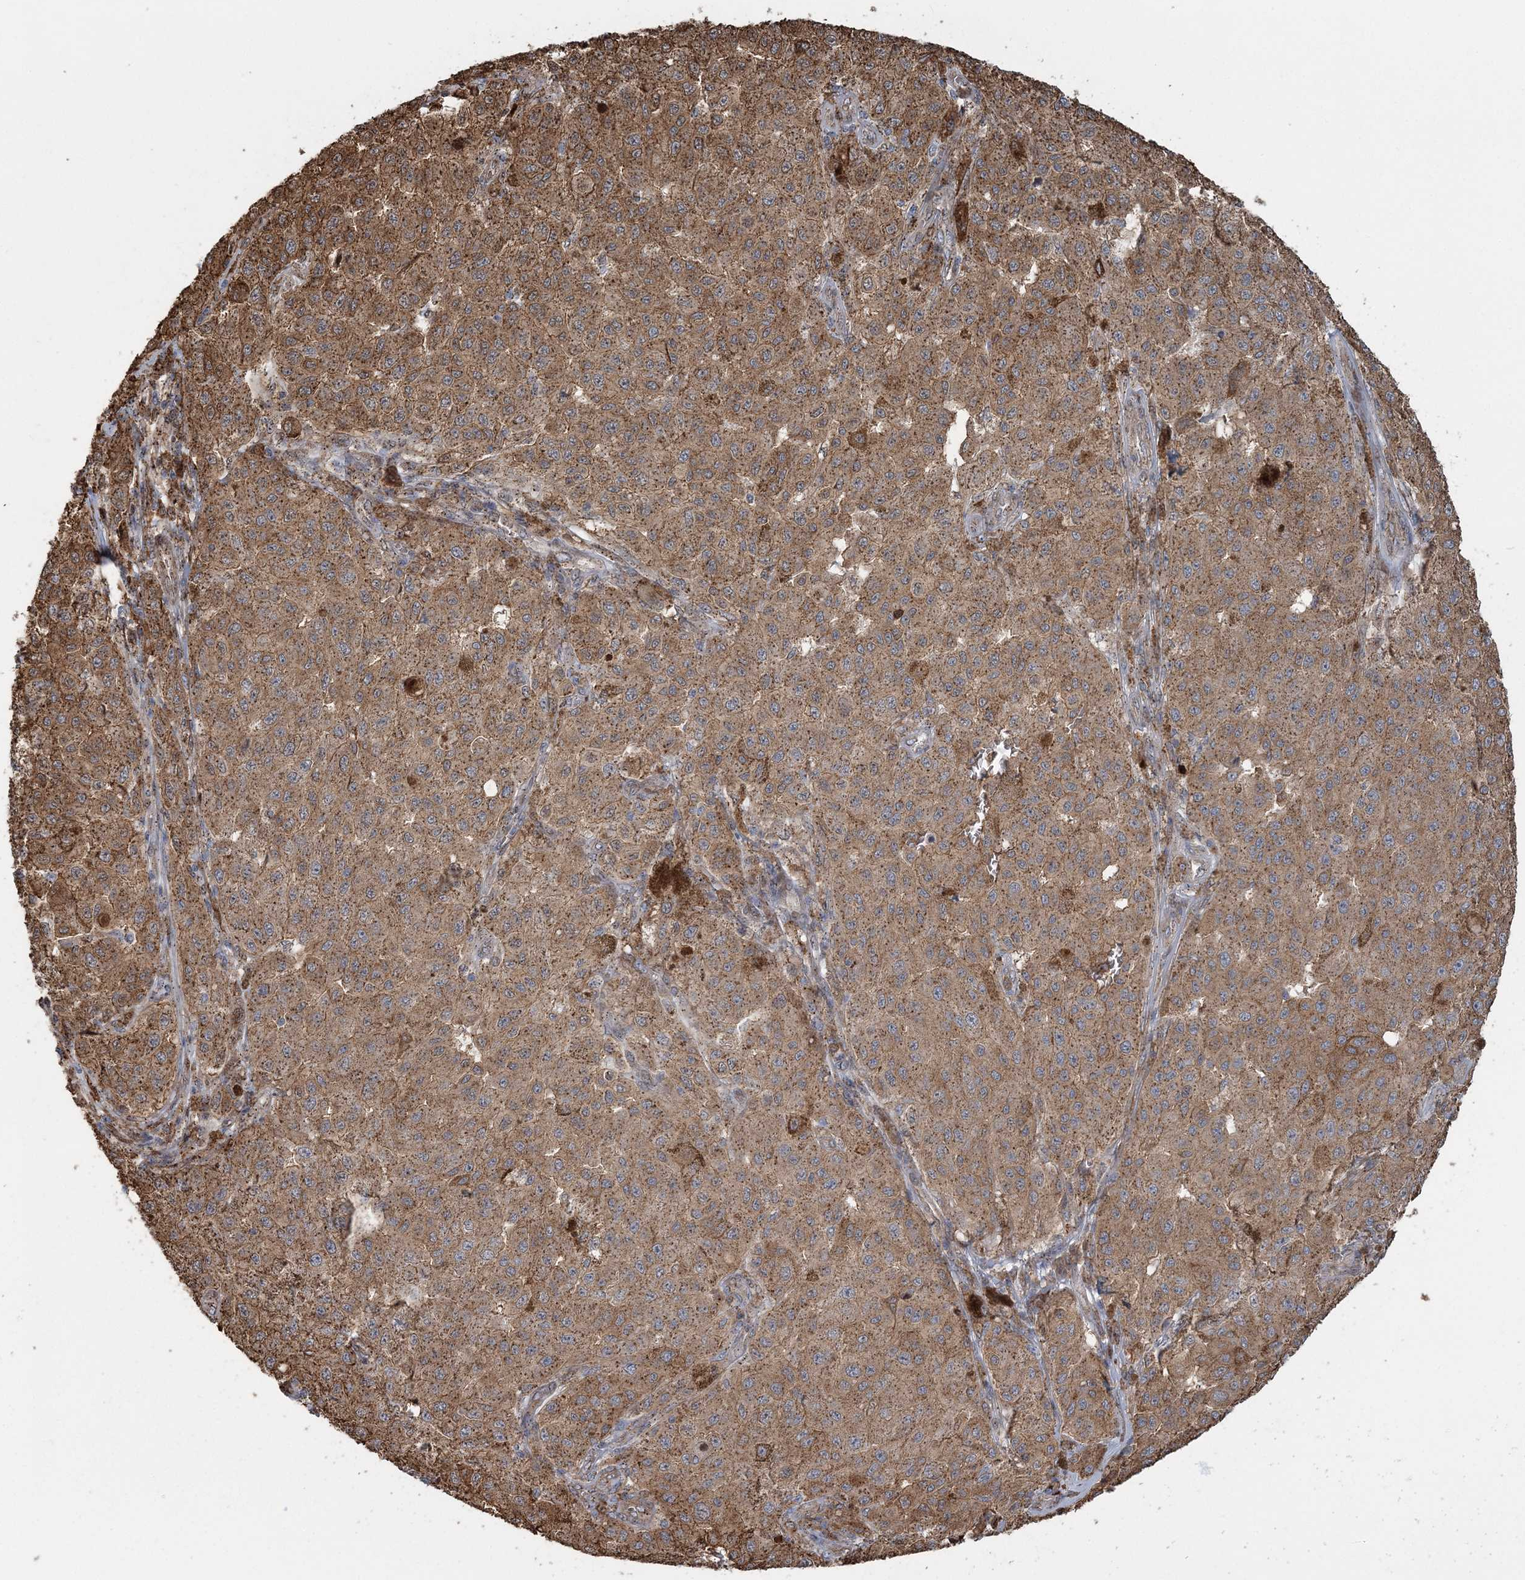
{"staining": {"intensity": "moderate", "quantity": ">75%", "location": "cytoplasmic/membranous"}, "tissue": "melanoma", "cell_type": "Tumor cells", "image_type": "cancer", "snomed": [{"axis": "morphology", "description": "Malignant melanoma, NOS"}, {"axis": "topography", "description": "Skin"}], "caption": "Malignant melanoma stained with DAB (3,3'-diaminobenzidine) immunohistochemistry (IHC) displays medium levels of moderate cytoplasmic/membranous staining in approximately >75% of tumor cells.", "gene": "TRAF3IP2", "patient": {"sex": "female", "age": 64}}